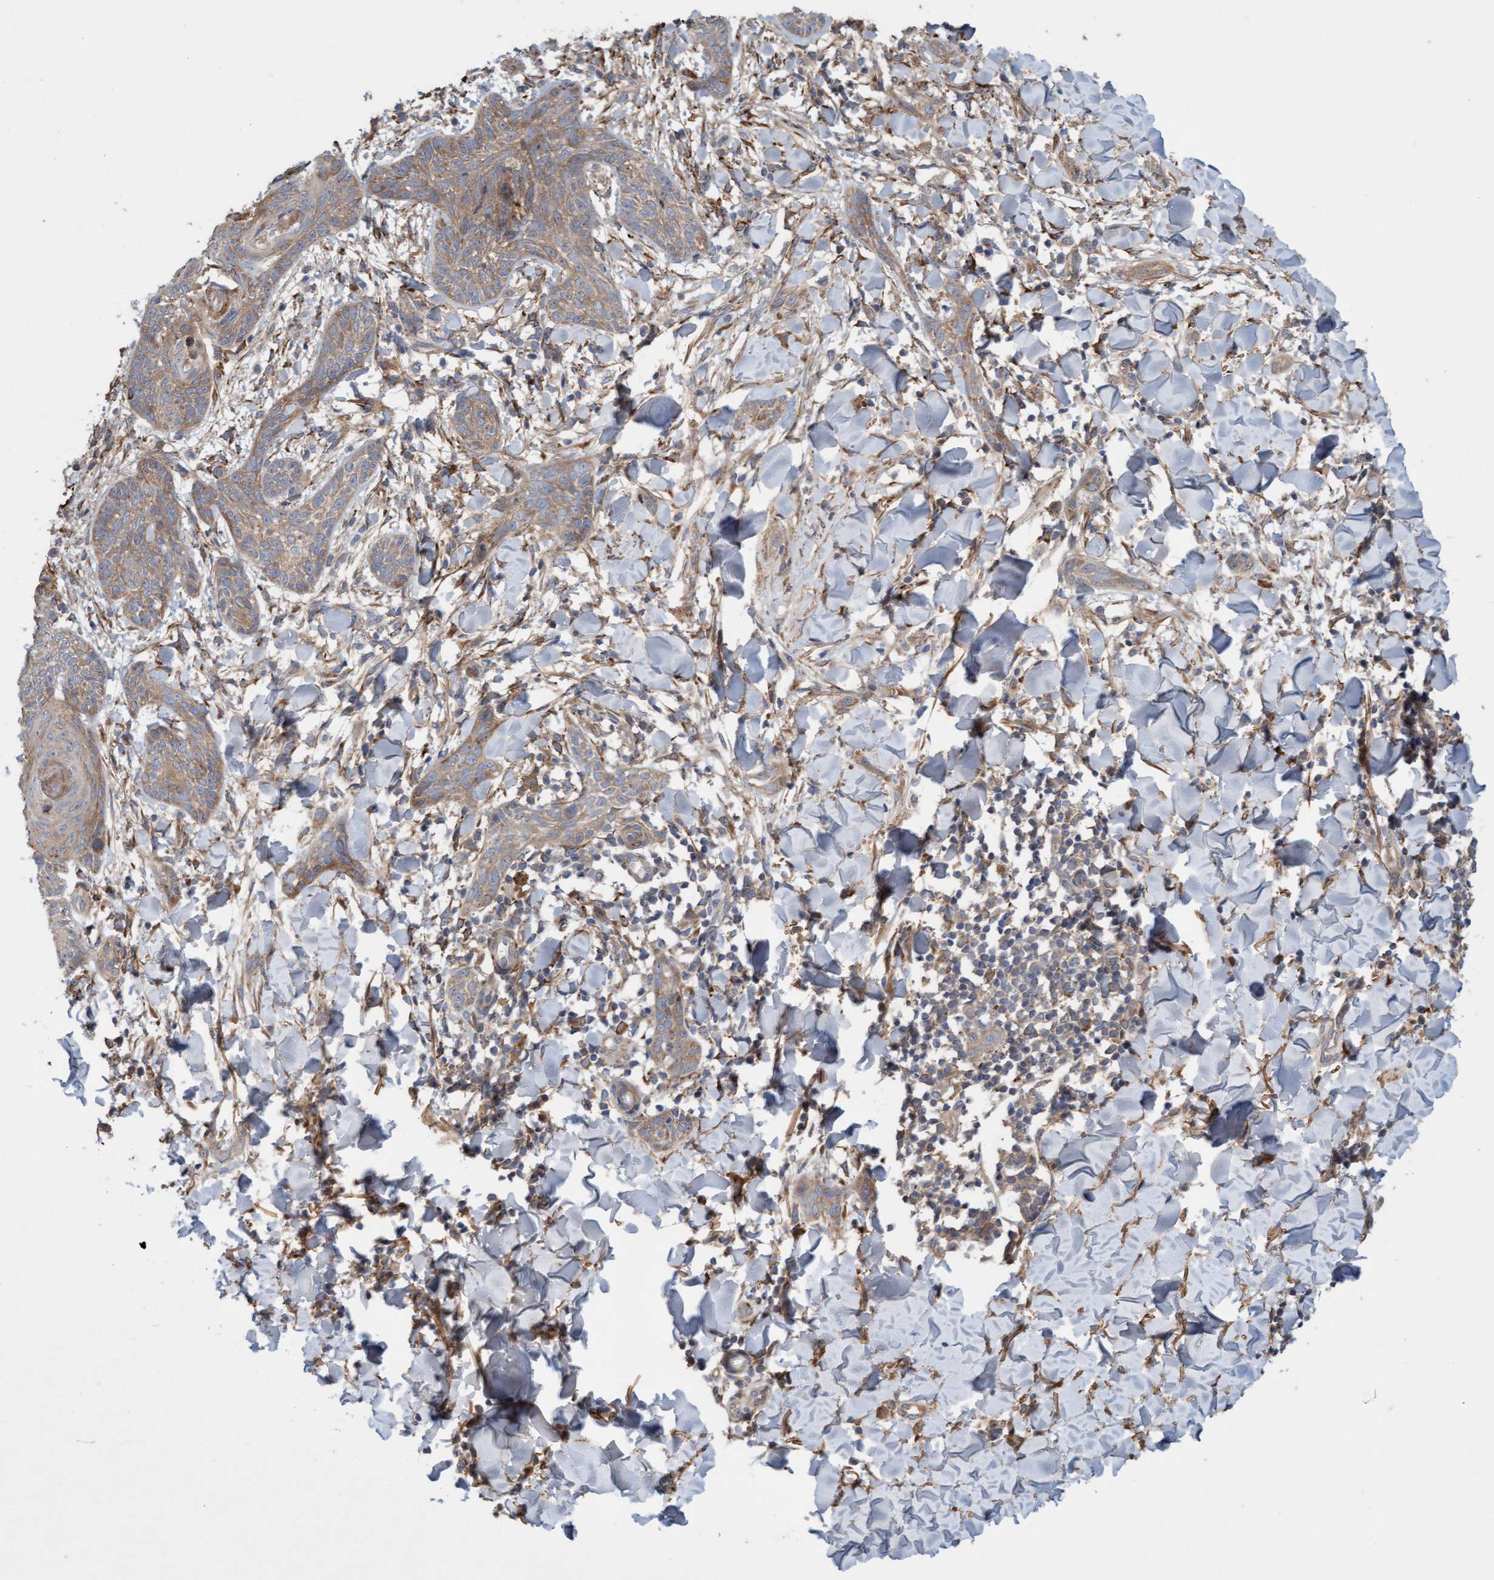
{"staining": {"intensity": "weak", "quantity": ">75%", "location": "cytoplasmic/membranous"}, "tissue": "skin cancer", "cell_type": "Tumor cells", "image_type": "cancer", "snomed": [{"axis": "morphology", "description": "Basal cell carcinoma"}, {"axis": "topography", "description": "Skin"}], "caption": "Weak cytoplasmic/membranous expression for a protein is seen in about >75% of tumor cells of skin cancer using IHC.", "gene": "DDHD2", "patient": {"sex": "female", "age": 59}}